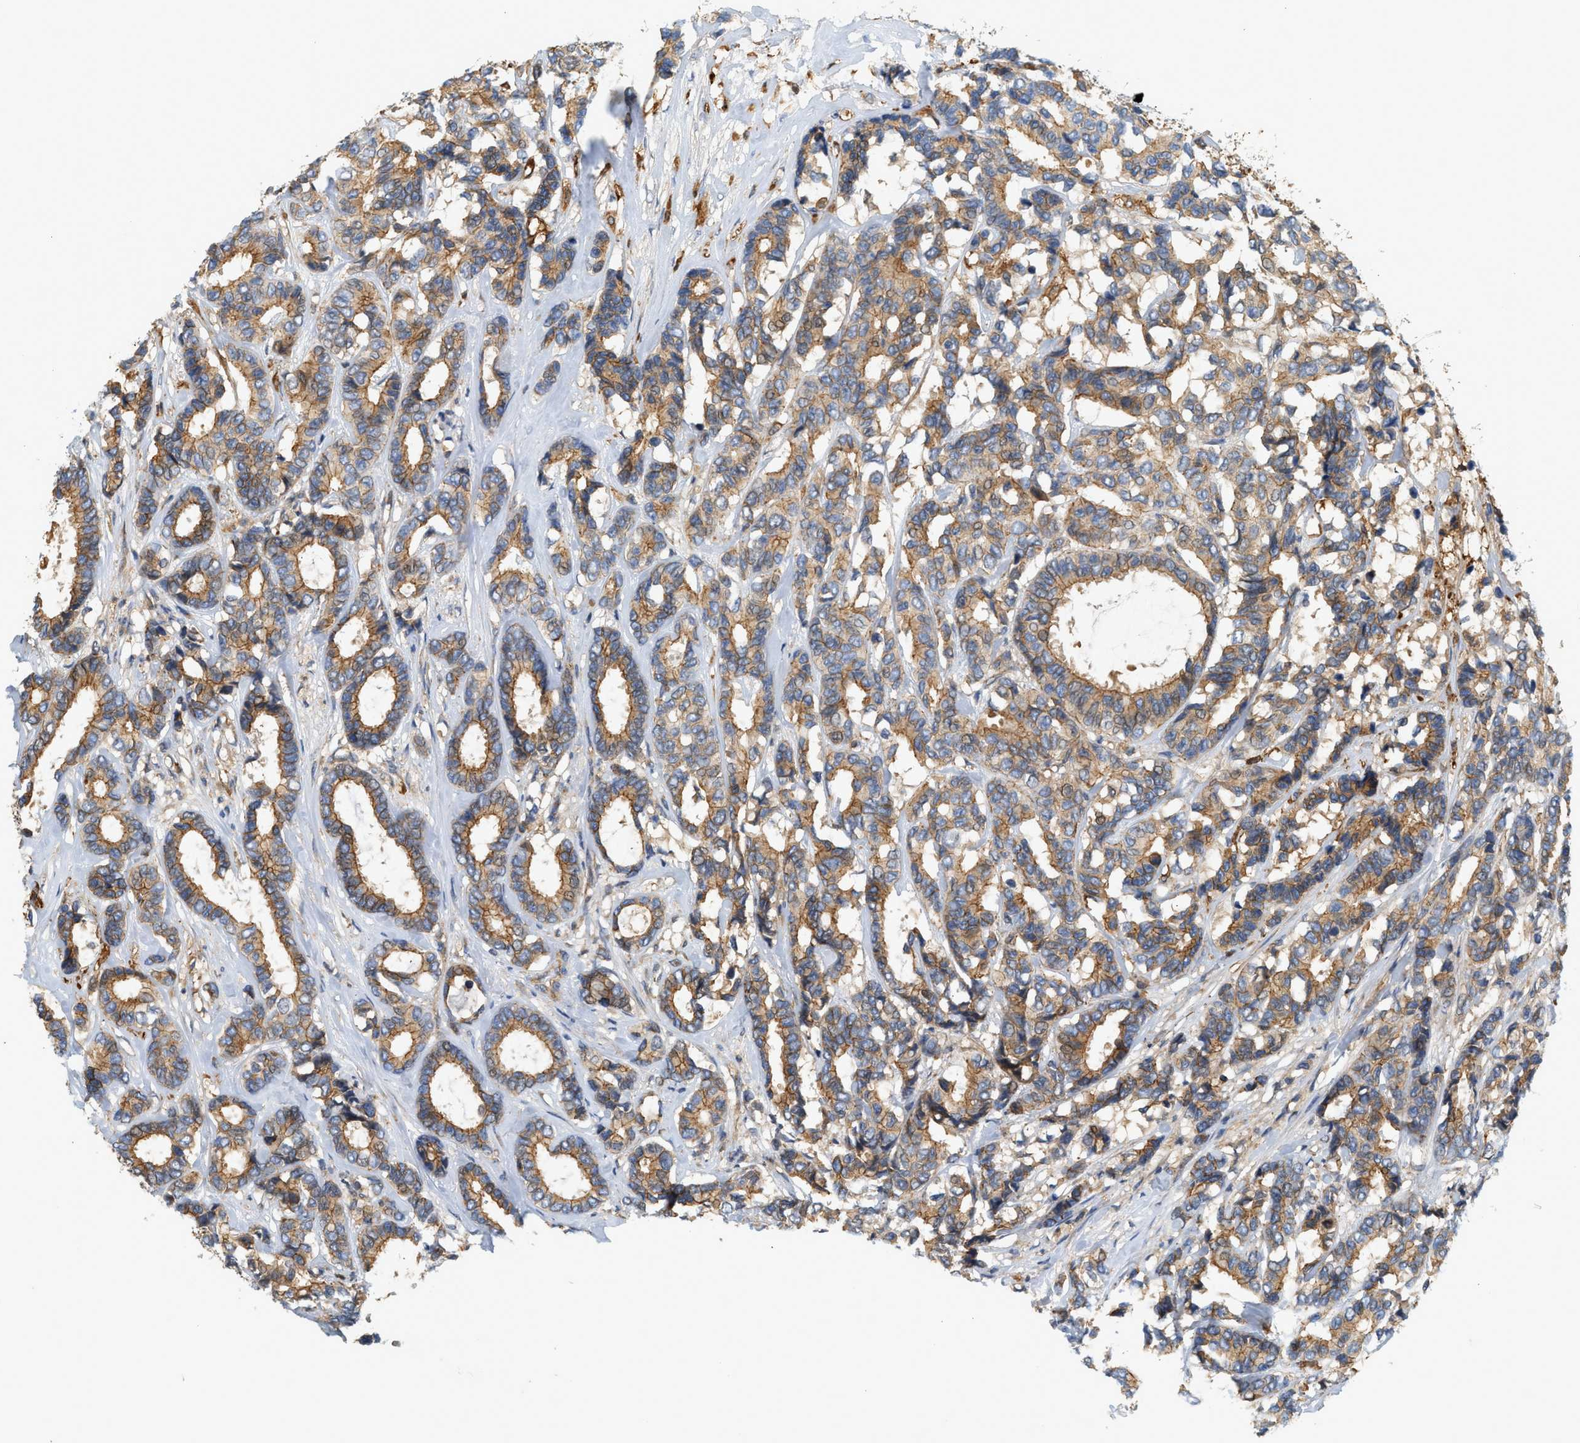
{"staining": {"intensity": "moderate", "quantity": ">75%", "location": "cytoplasmic/membranous"}, "tissue": "breast cancer", "cell_type": "Tumor cells", "image_type": "cancer", "snomed": [{"axis": "morphology", "description": "Duct carcinoma"}, {"axis": "topography", "description": "Breast"}], "caption": "The micrograph reveals a brown stain indicating the presence of a protein in the cytoplasmic/membranous of tumor cells in breast cancer.", "gene": "CTXN1", "patient": {"sex": "female", "age": 87}}